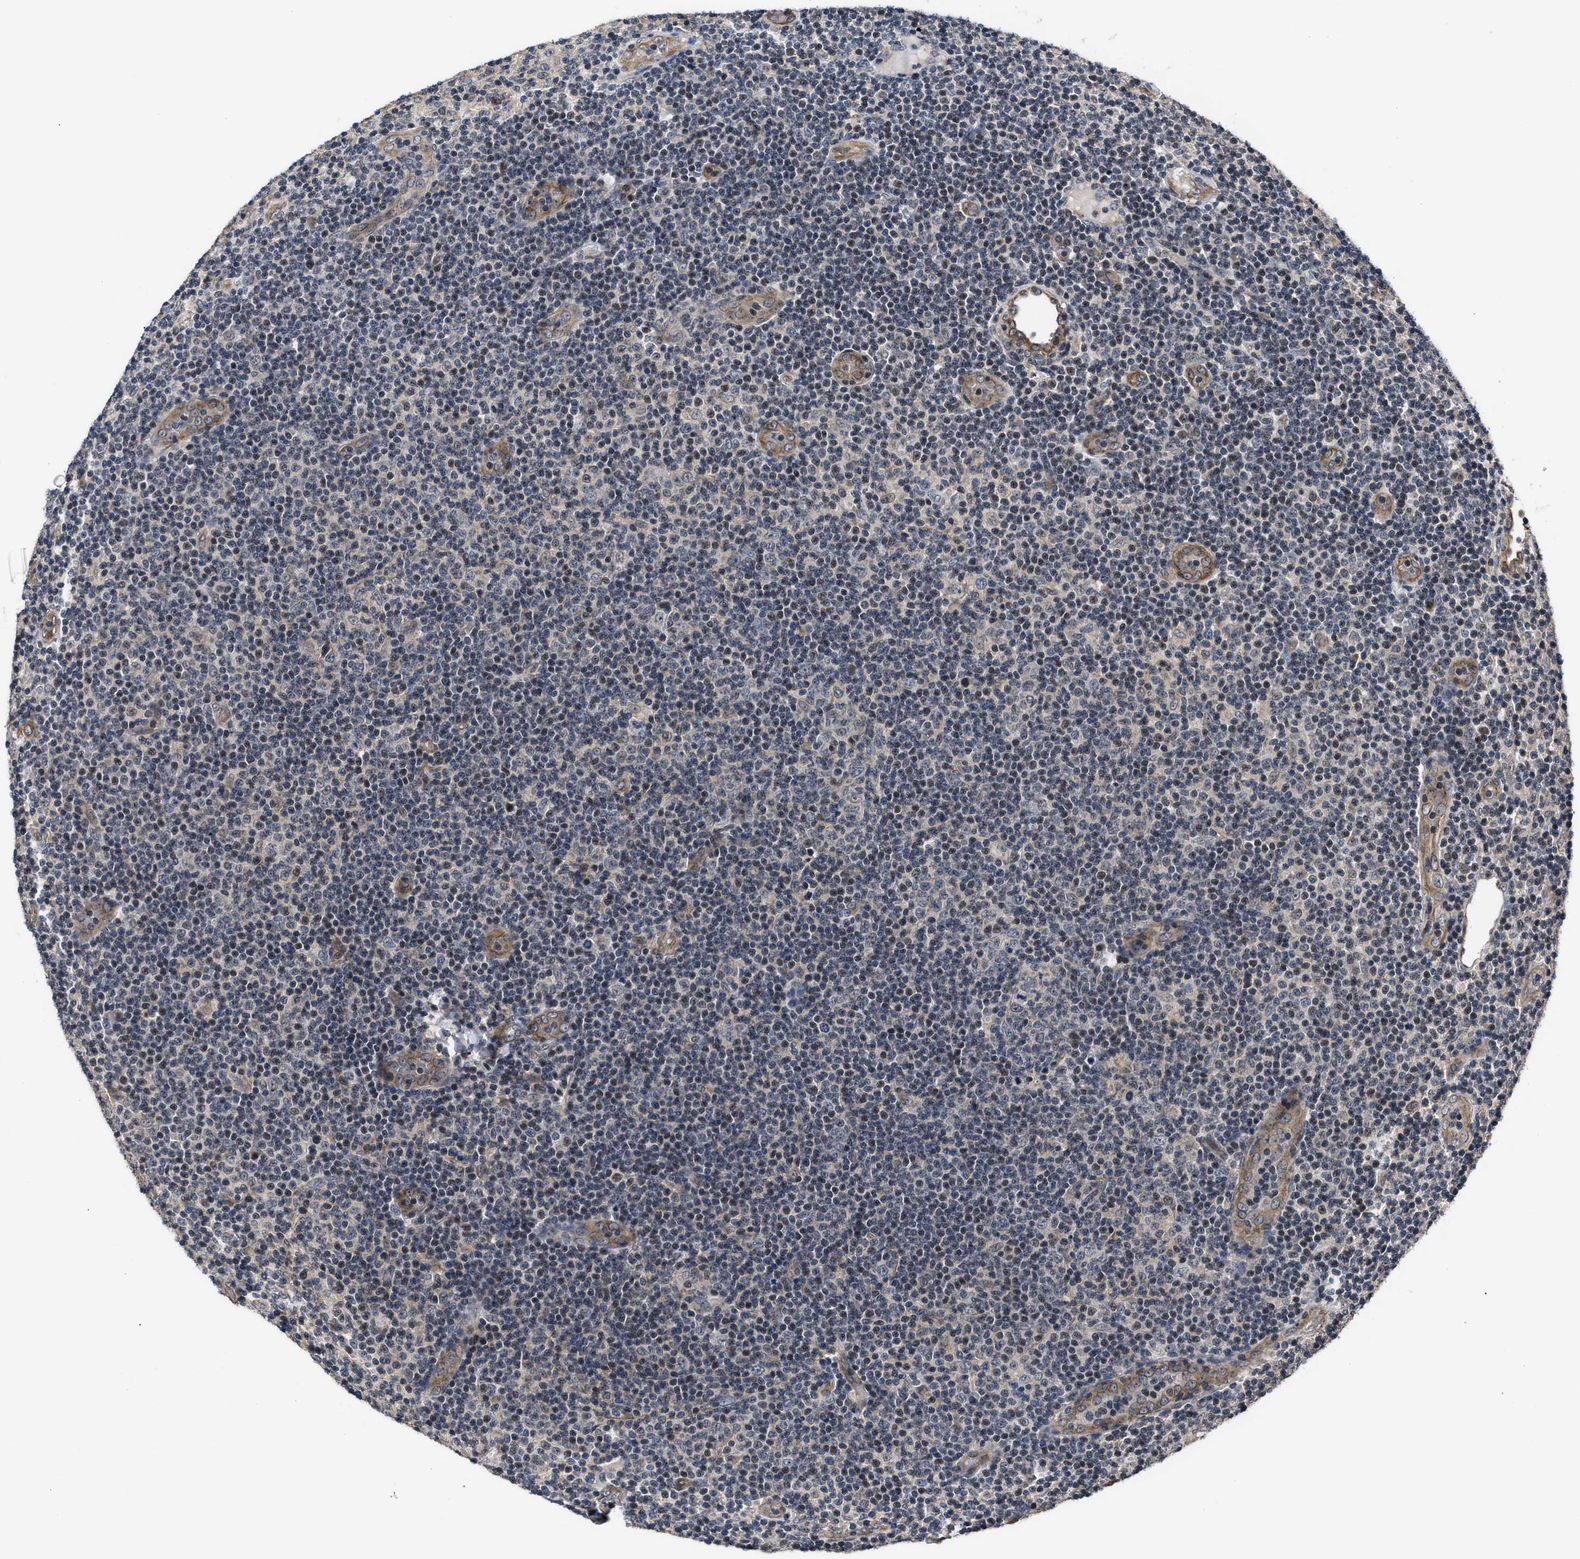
{"staining": {"intensity": "negative", "quantity": "none", "location": "none"}, "tissue": "lymphoma", "cell_type": "Tumor cells", "image_type": "cancer", "snomed": [{"axis": "morphology", "description": "Malignant lymphoma, non-Hodgkin's type, Low grade"}, {"axis": "topography", "description": "Lymph node"}], "caption": "Protein analysis of malignant lymphoma, non-Hodgkin's type (low-grade) displays no significant staining in tumor cells.", "gene": "DNAJC14", "patient": {"sex": "male", "age": 83}}